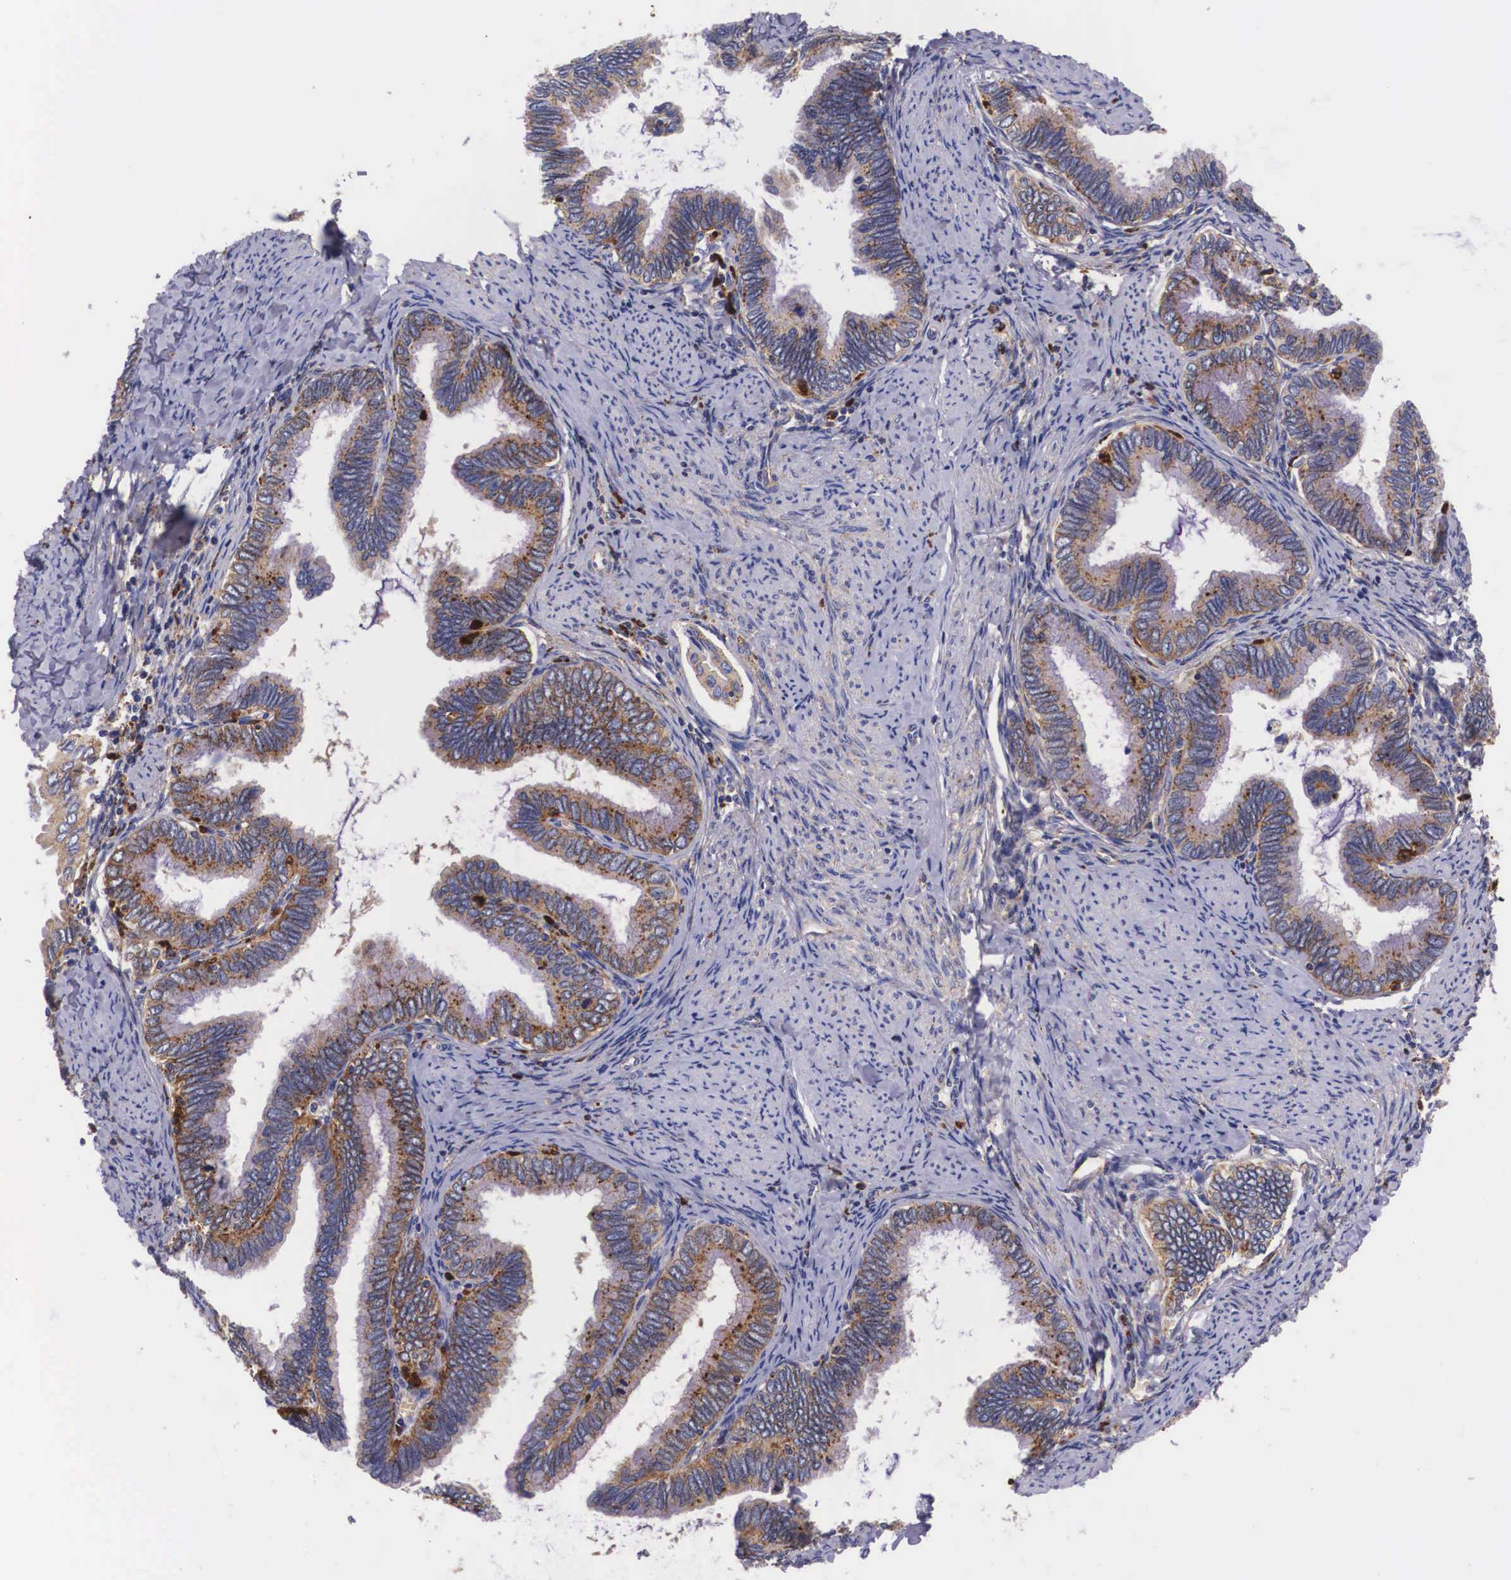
{"staining": {"intensity": "weak", "quantity": ">75%", "location": "cytoplasmic/membranous"}, "tissue": "cervical cancer", "cell_type": "Tumor cells", "image_type": "cancer", "snomed": [{"axis": "morphology", "description": "Adenocarcinoma, NOS"}, {"axis": "topography", "description": "Cervix"}], "caption": "Tumor cells display low levels of weak cytoplasmic/membranous expression in about >75% of cells in human cervical cancer (adenocarcinoma). (DAB IHC with brightfield microscopy, high magnification).", "gene": "NAGA", "patient": {"sex": "female", "age": 49}}